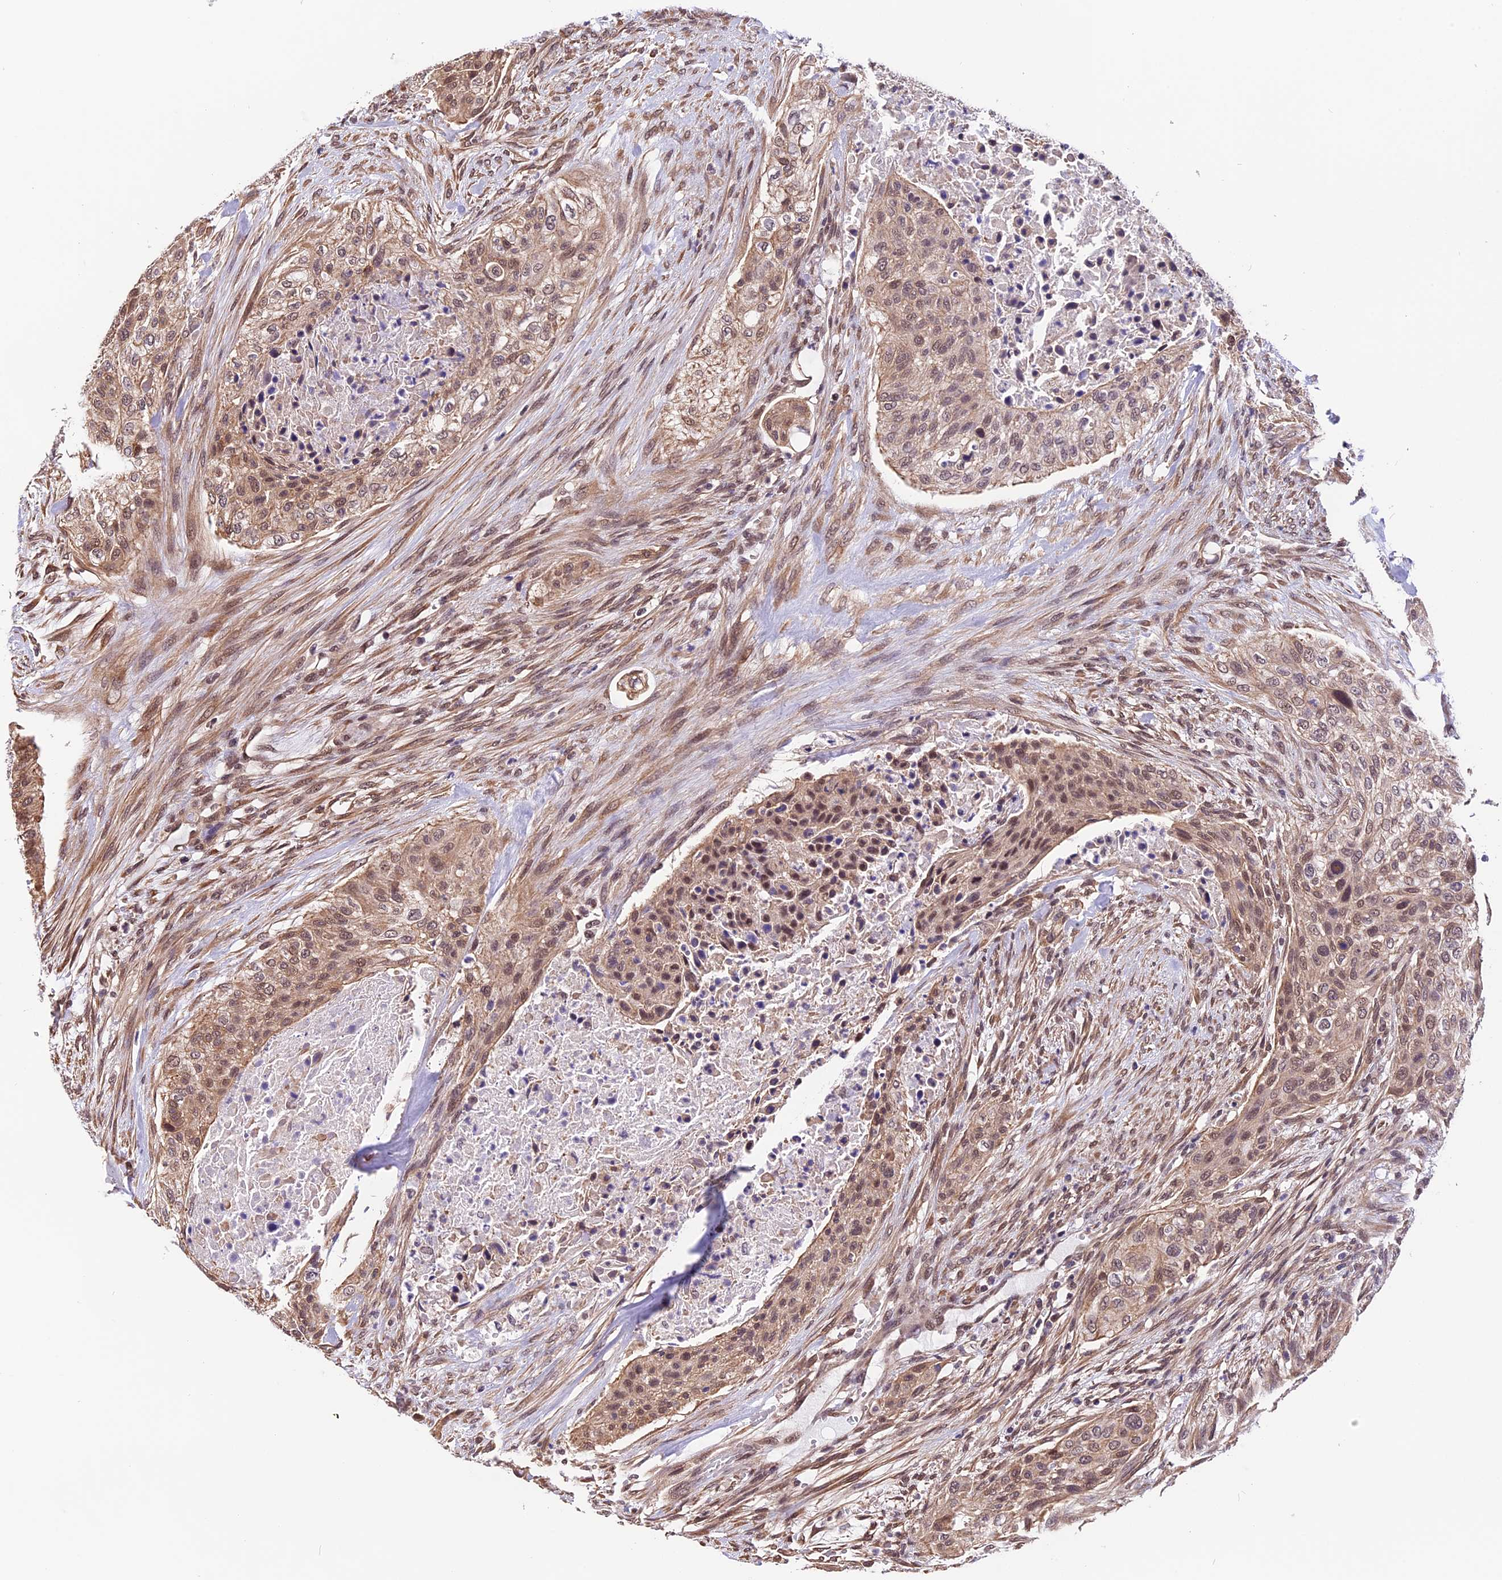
{"staining": {"intensity": "moderate", "quantity": ">75%", "location": "cytoplasmic/membranous,nuclear"}, "tissue": "urothelial cancer", "cell_type": "Tumor cells", "image_type": "cancer", "snomed": [{"axis": "morphology", "description": "Urothelial carcinoma, High grade"}, {"axis": "topography", "description": "Urinary bladder"}], "caption": "About >75% of tumor cells in high-grade urothelial carcinoma display moderate cytoplasmic/membranous and nuclear protein staining as visualized by brown immunohistochemical staining.", "gene": "ZC3H4", "patient": {"sex": "male", "age": 35}}